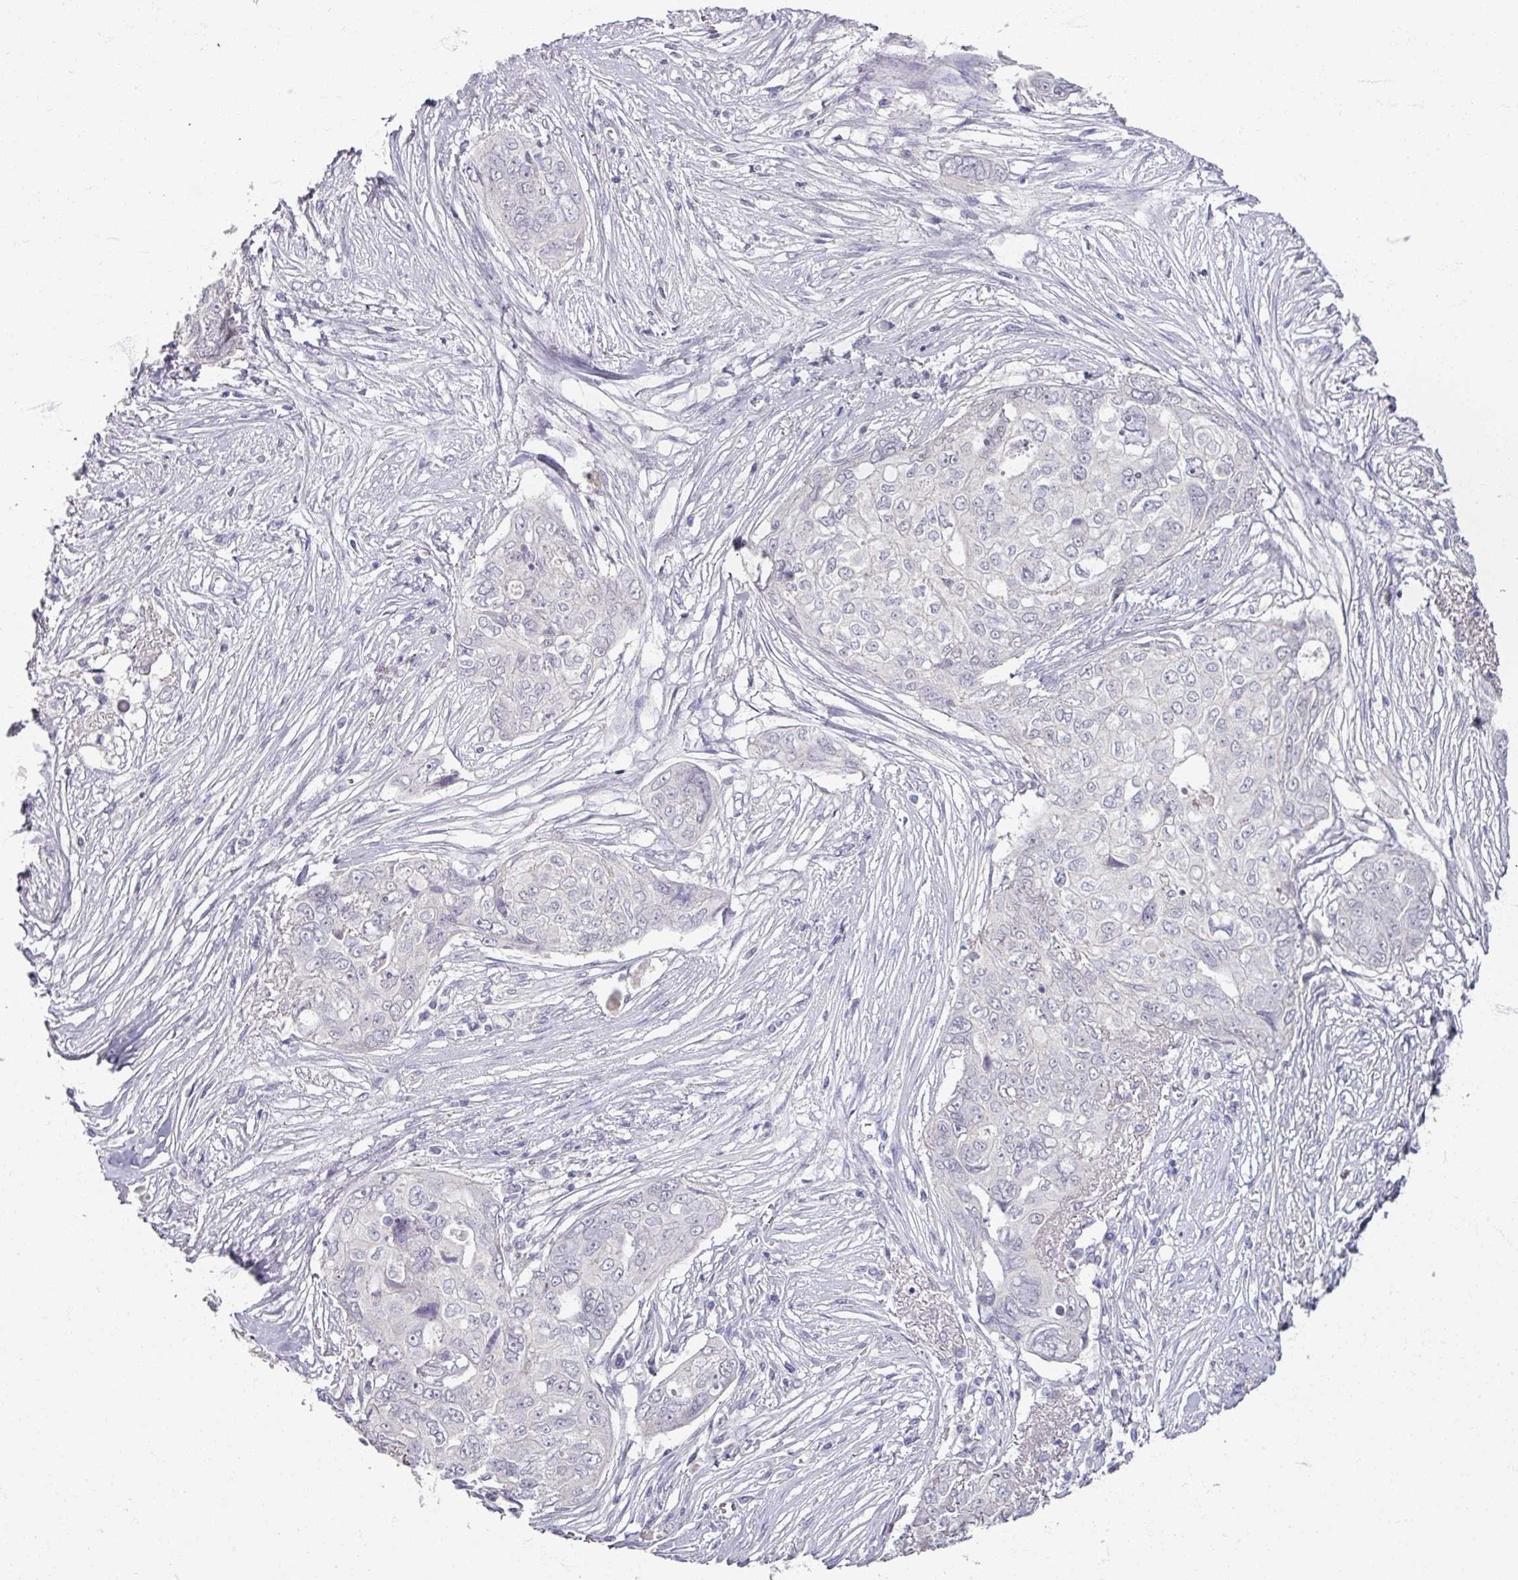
{"staining": {"intensity": "negative", "quantity": "none", "location": "none"}, "tissue": "ovarian cancer", "cell_type": "Tumor cells", "image_type": "cancer", "snomed": [{"axis": "morphology", "description": "Carcinoma, endometroid"}, {"axis": "topography", "description": "Ovary"}], "caption": "Micrograph shows no significant protein staining in tumor cells of ovarian endometroid carcinoma.", "gene": "SOX11", "patient": {"sex": "female", "age": 70}}